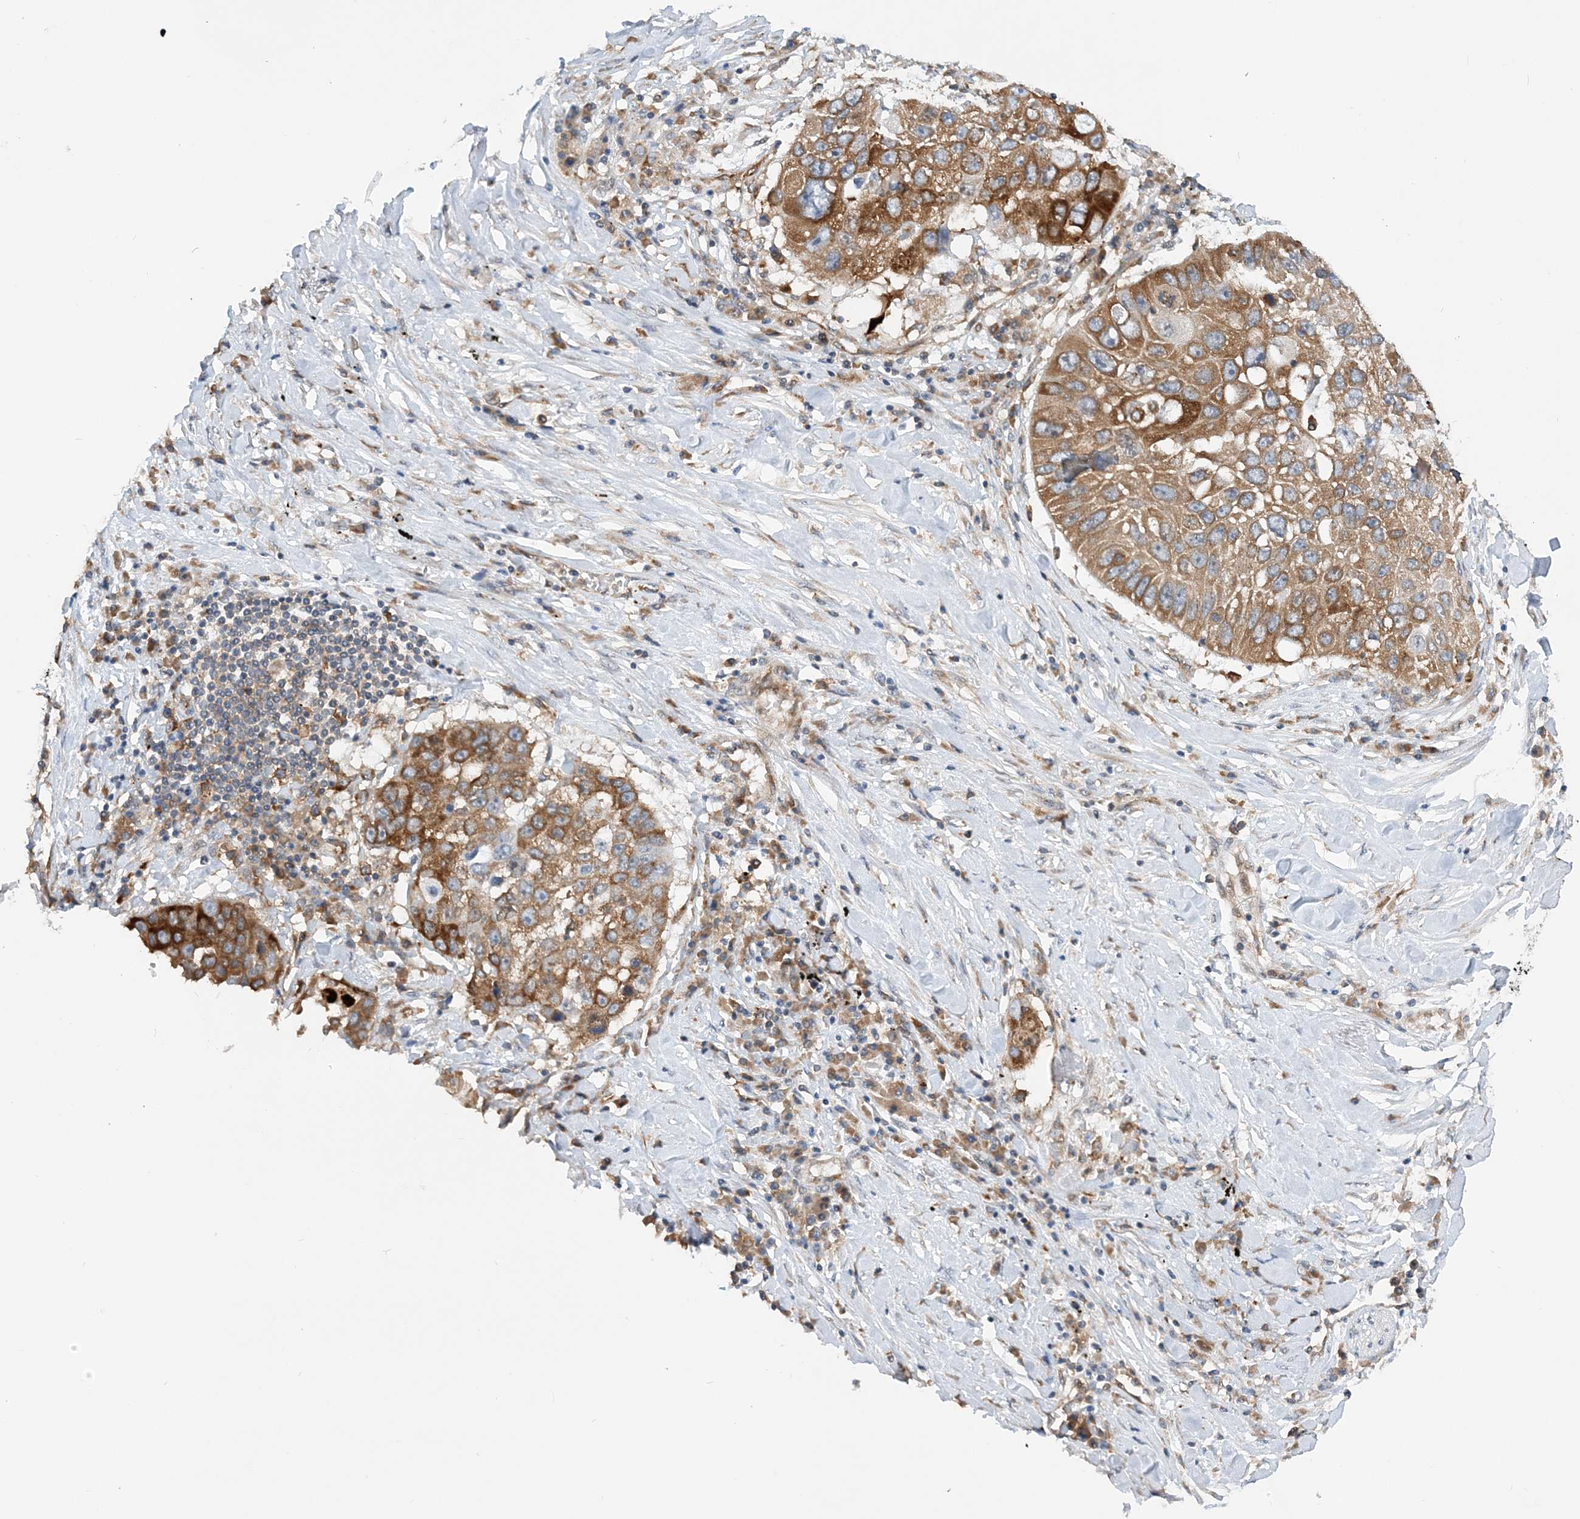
{"staining": {"intensity": "moderate", "quantity": ">75%", "location": "cytoplasmic/membranous"}, "tissue": "lung cancer", "cell_type": "Tumor cells", "image_type": "cancer", "snomed": [{"axis": "morphology", "description": "Squamous cell carcinoma, NOS"}, {"axis": "topography", "description": "Lung"}], "caption": "Lung cancer (squamous cell carcinoma) stained with a protein marker reveals moderate staining in tumor cells.", "gene": "LARP4B", "patient": {"sex": "male", "age": 61}}